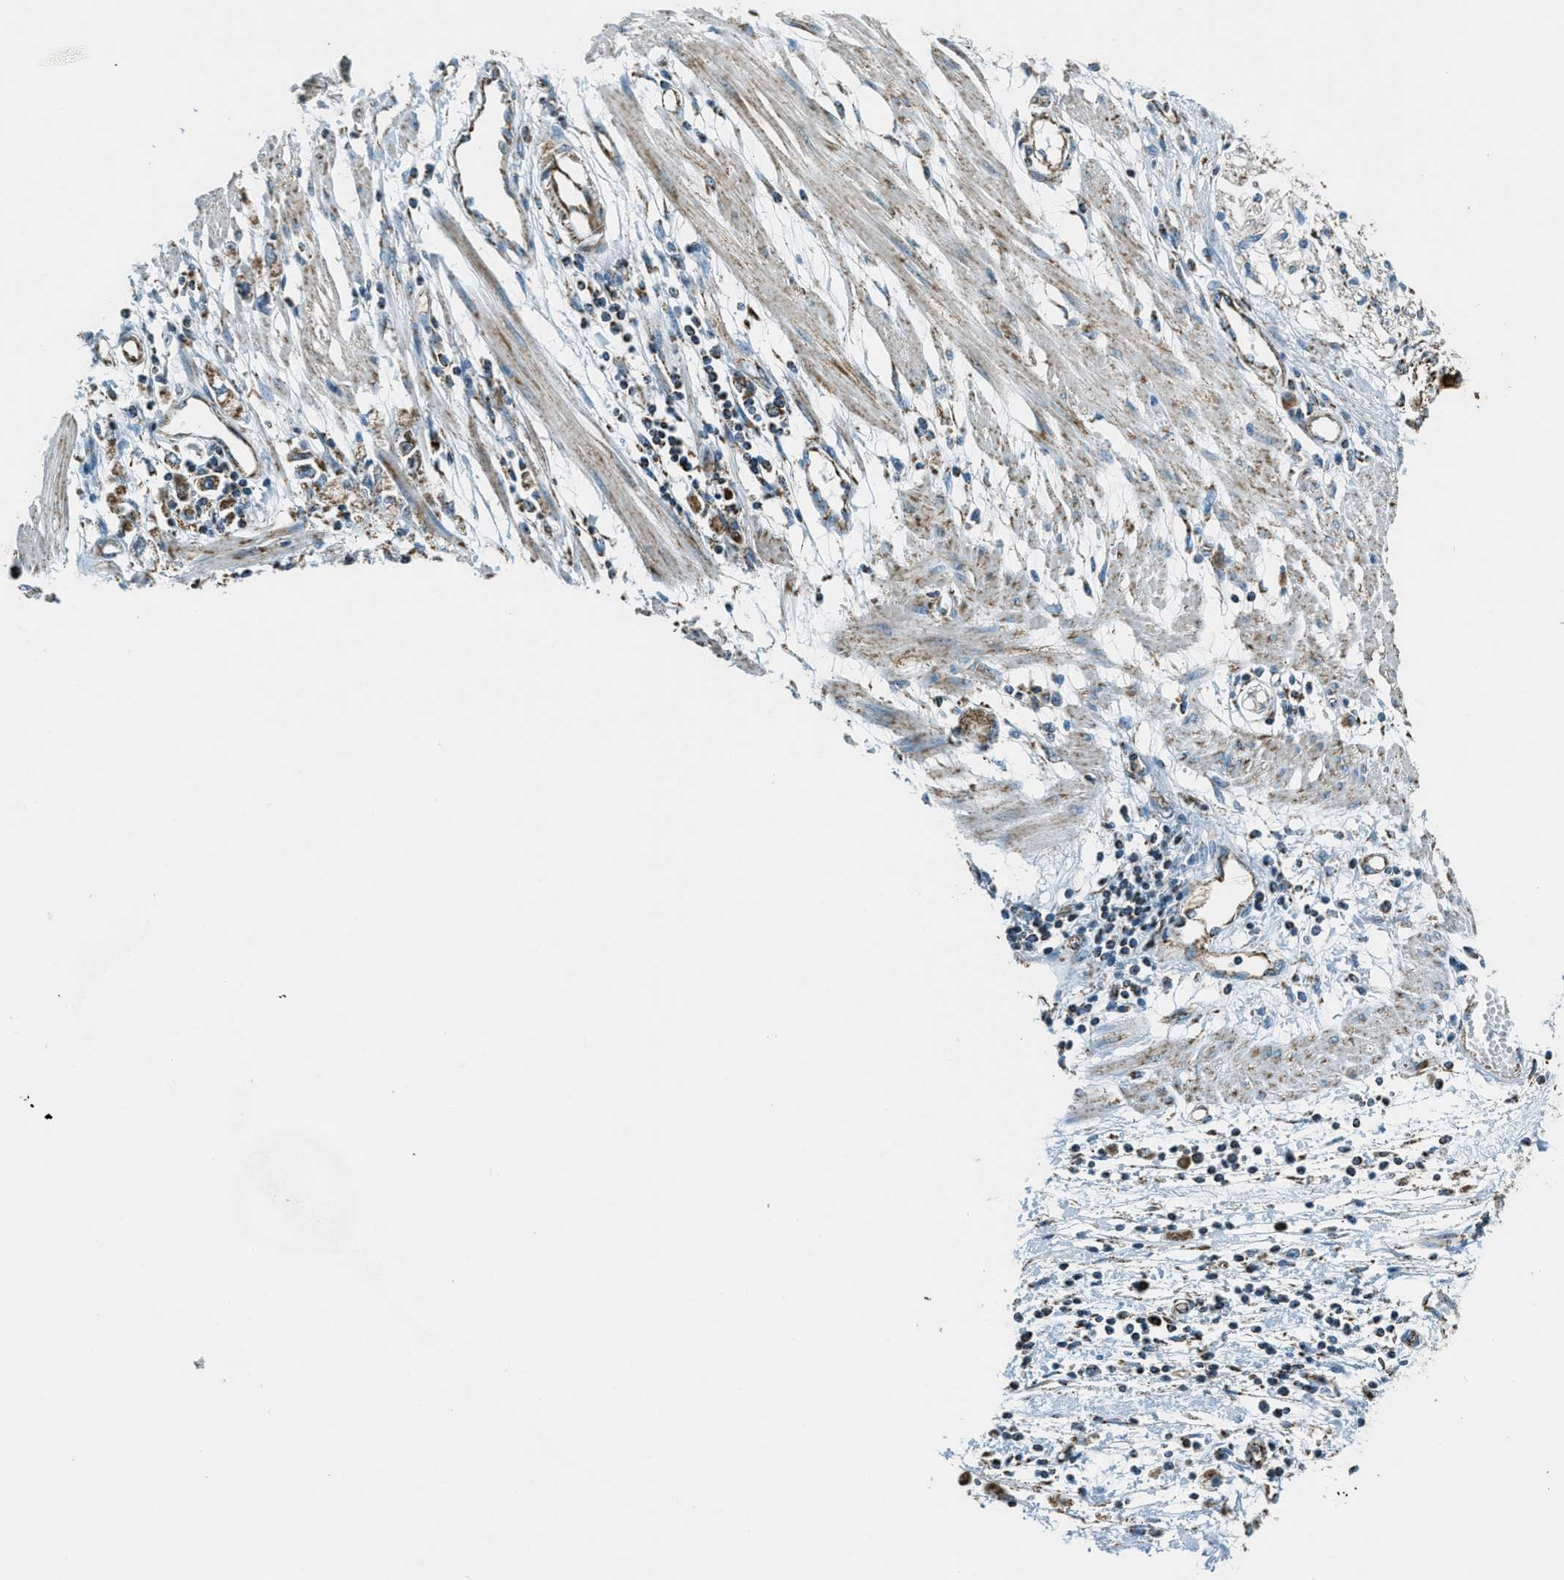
{"staining": {"intensity": "moderate", "quantity": "25%-75%", "location": "cytoplasmic/membranous"}, "tissue": "stomach cancer", "cell_type": "Tumor cells", "image_type": "cancer", "snomed": [{"axis": "morphology", "description": "Adenocarcinoma, NOS"}, {"axis": "topography", "description": "Stomach"}], "caption": "A brown stain highlights moderate cytoplasmic/membranous staining of a protein in human adenocarcinoma (stomach) tumor cells.", "gene": "CHST15", "patient": {"sex": "female", "age": 59}}